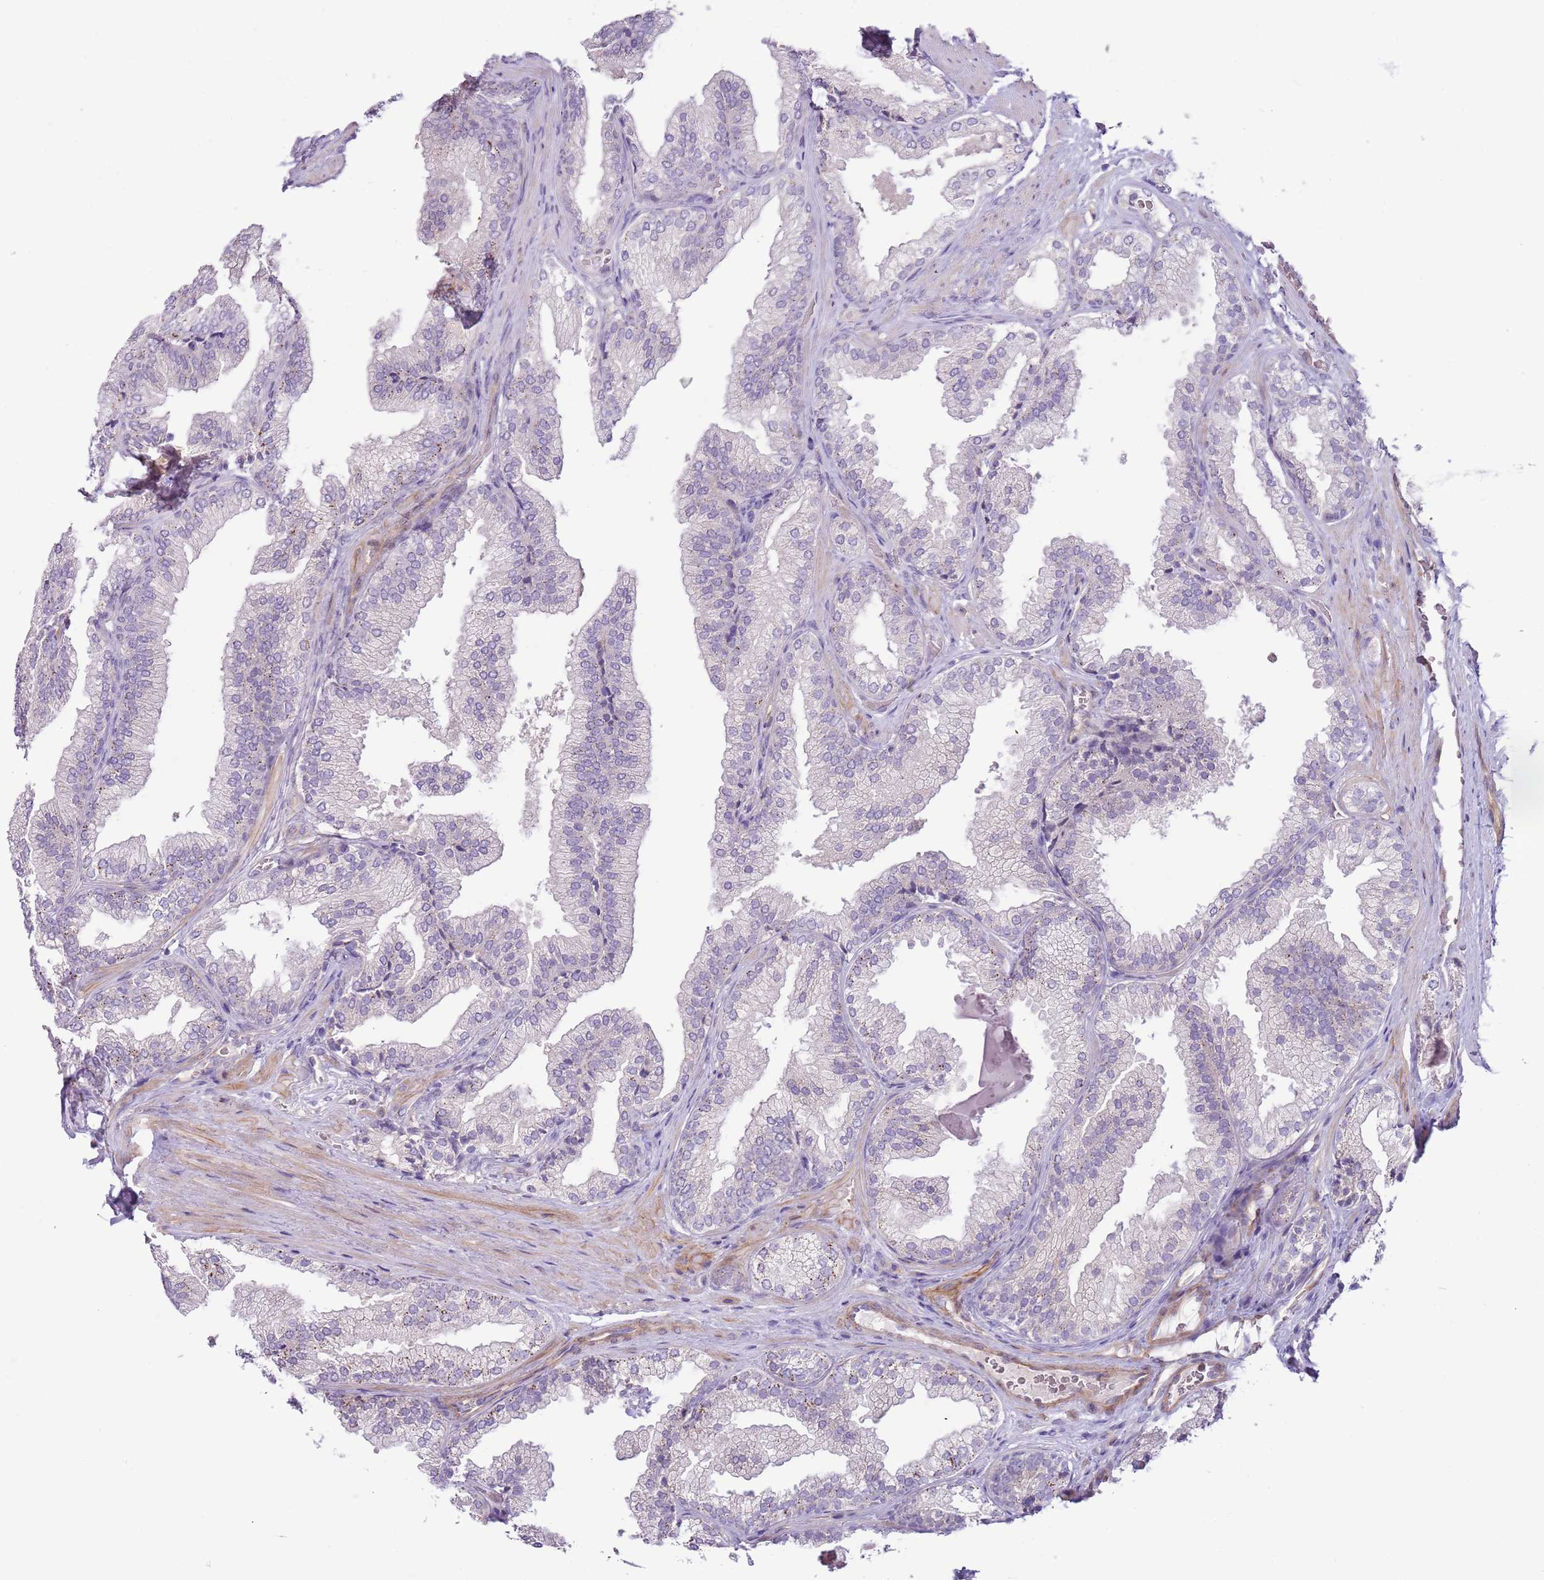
{"staining": {"intensity": "negative", "quantity": "none", "location": "none"}, "tissue": "prostate", "cell_type": "Glandular cells", "image_type": "normal", "snomed": [{"axis": "morphology", "description": "Normal tissue, NOS"}, {"axis": "topography", "description": "Prostate"}], "caption": "DAB immunohistochemical staining of benign prostate demonstrates no significant staining in glandular cells.", "gene": "MRO", "patient": {"sex": "male", "age": 76}}